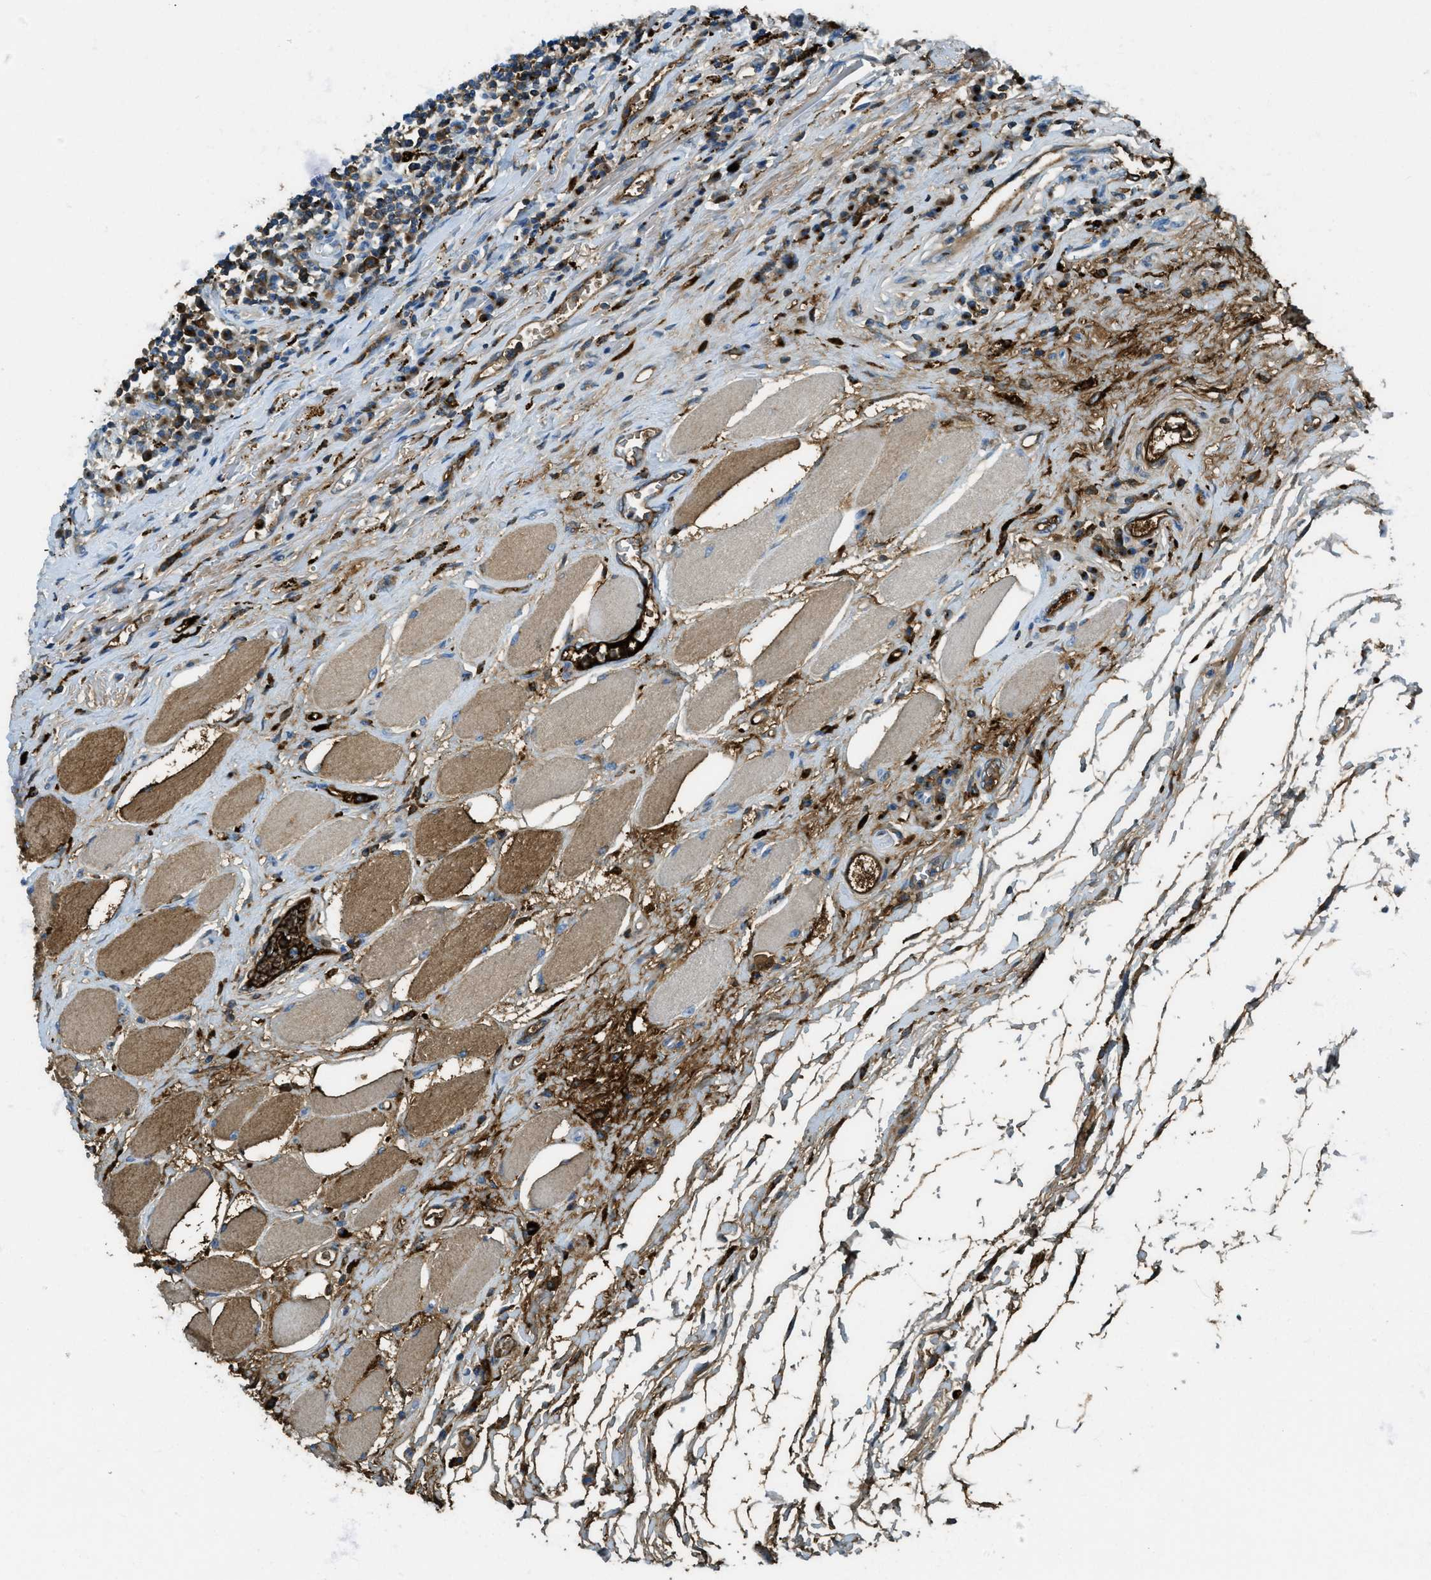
{"staining": {"intensity": "moderate", "quantity": "25%-75%", "location": "cytoplasmic/membranous"}, "tissue": "head and neck cancer", "cell_type": "Tumor cells", "image_type": "cancer", "snomed": [{"axis": "morphology", "description": "Squamous cell carcinoma, NOS"}, {"axis": "topography", "description": "Head-Neck"}], "caption": "The histopathology image demonstrates a brown stain indicating the presence of a protein in the cytoplasmic/membranous of tumor cells in head and neck cancer. (DAB (3,3'-diaminobenzidine) IHC with brightfield microscopy, high magnification).", "gene": "TRIM59", "patient": {"sex": "male", "age": 66}}